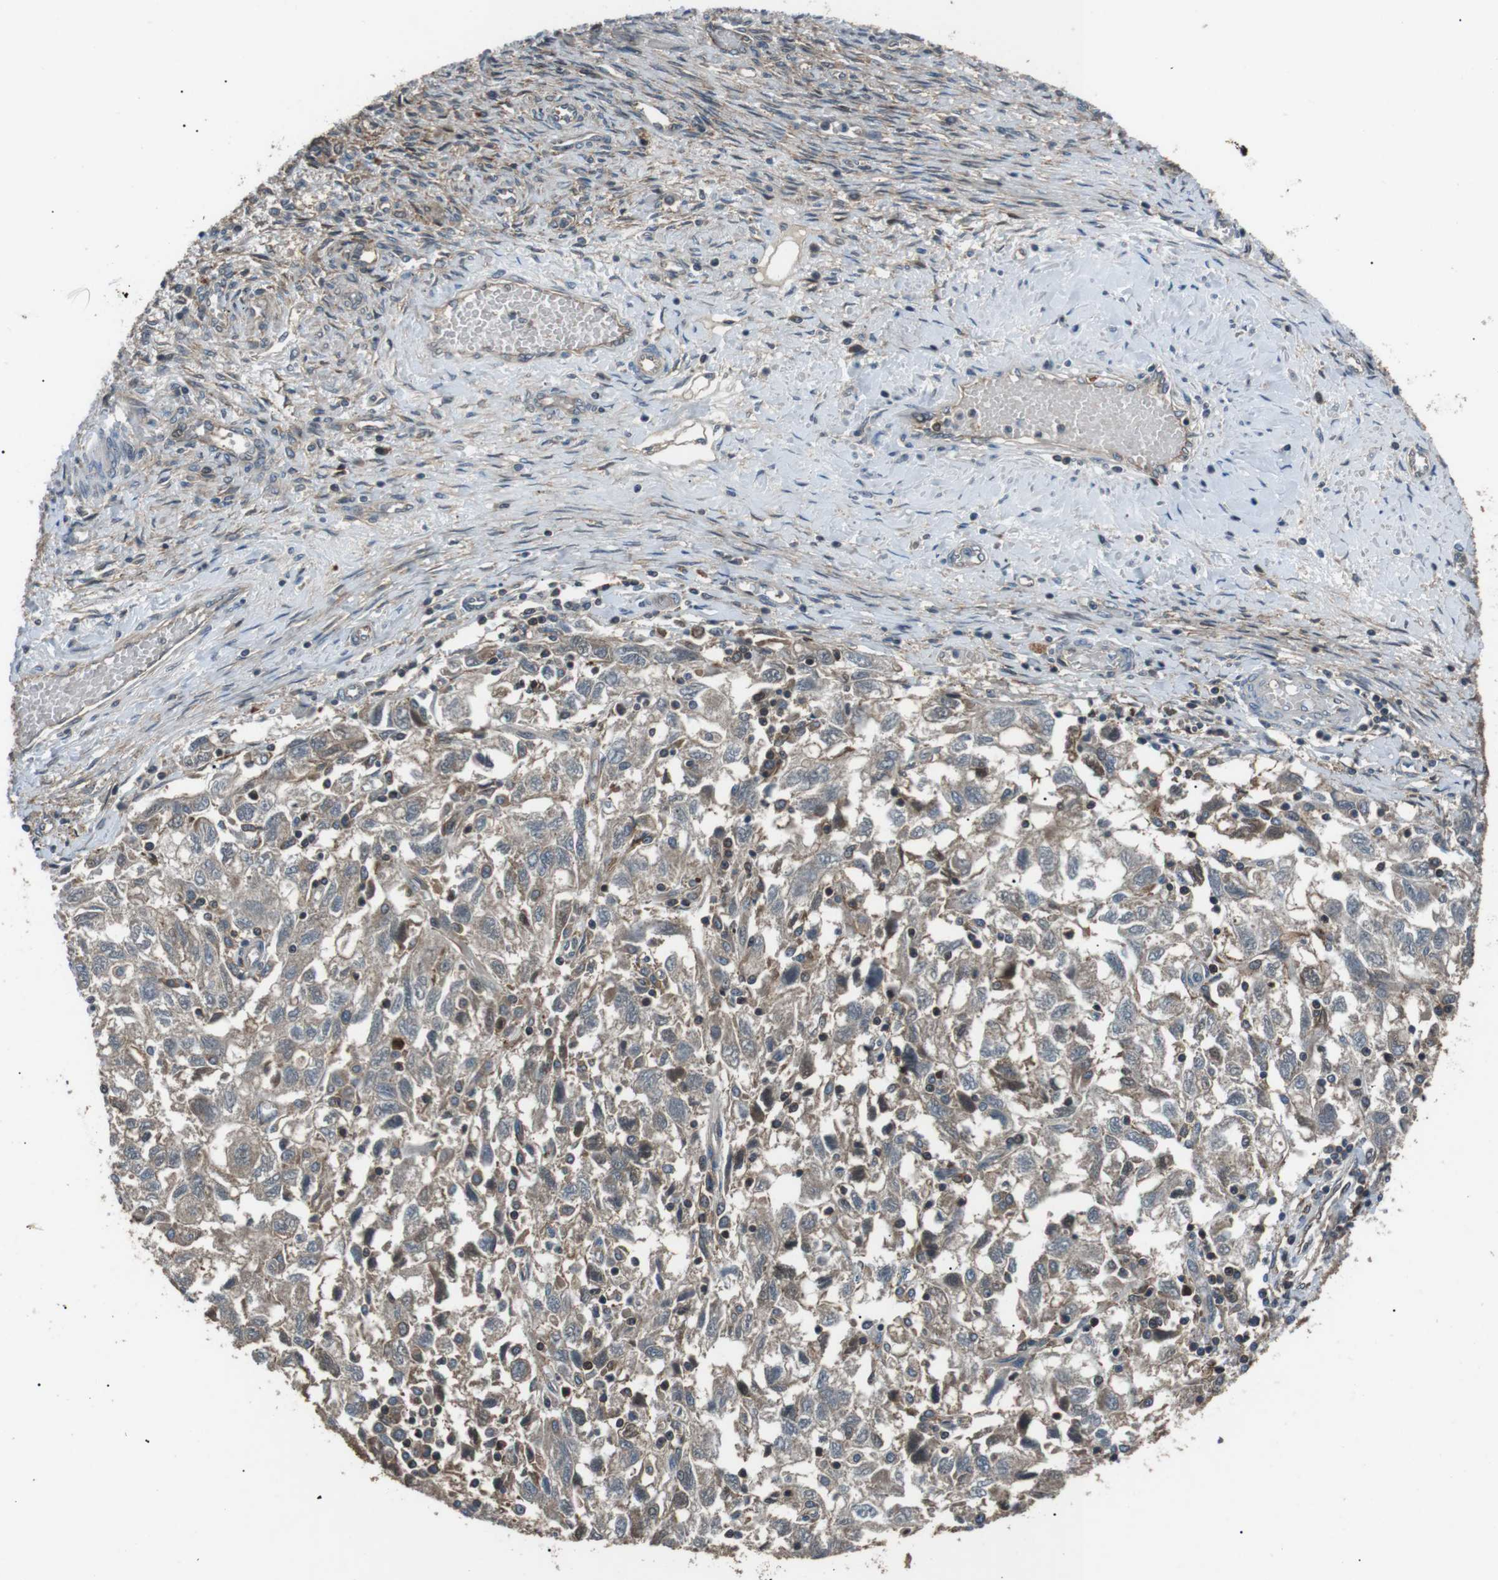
{"staining": {"intensity": "weak", "quantity": ">75%", "location": "cytoplasmic/membranous"}, "tissue": "ovarian cancer", "cell_type": "Tumor cells", "image_type": "cancer", "snomed": [{"axis": "morphology", "description": "Carcinoma, NOS"}, {"axis": "morphology", "description": "Cystadenocarcinoma, serous, NOS"}, {"axis": "topography", "description": "Ovary"}], "caption": "Immunohistochemistry (IHC) micrograph of serous cystadenocarcinoma (ovarian) stained for a protein (brown), which reveals low levels of weak cytoplasmic/membranous positivity in about >75% of tumor cells.", "gene": "GPR161", "patient": {"sex": "female", "age": 69}}